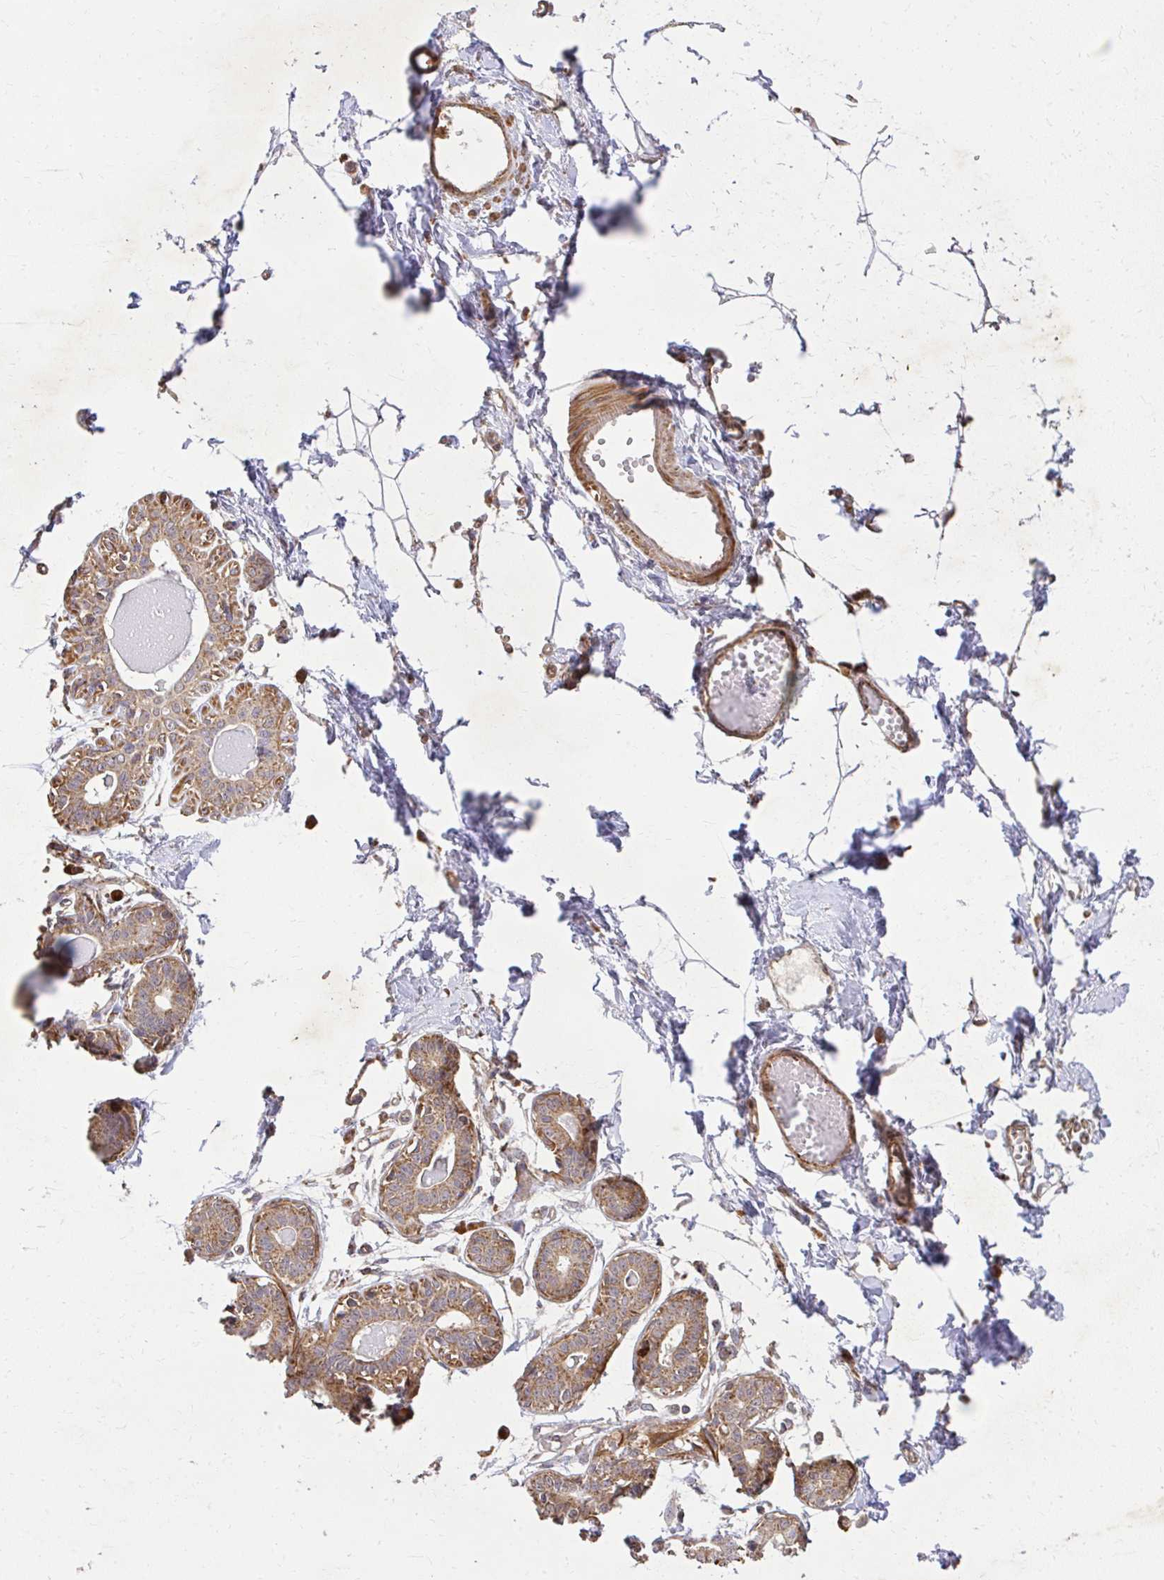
{"staining": {"intensity": "negative", "quantity": "none", "location": "none"}, "tissue": "breast", "cell_type": "Adipocytes", "image_type": "normal", "snomed": [{"axis": "morphology", "description": "Normal tissue, NOS"}, {"axis": "topography", "description": "Breast"}], "caption": "The image demonstrates no significant expression in adipocytes of breast.", "gene": "GNS", "patient": {"sex": "female", "age": 45}}